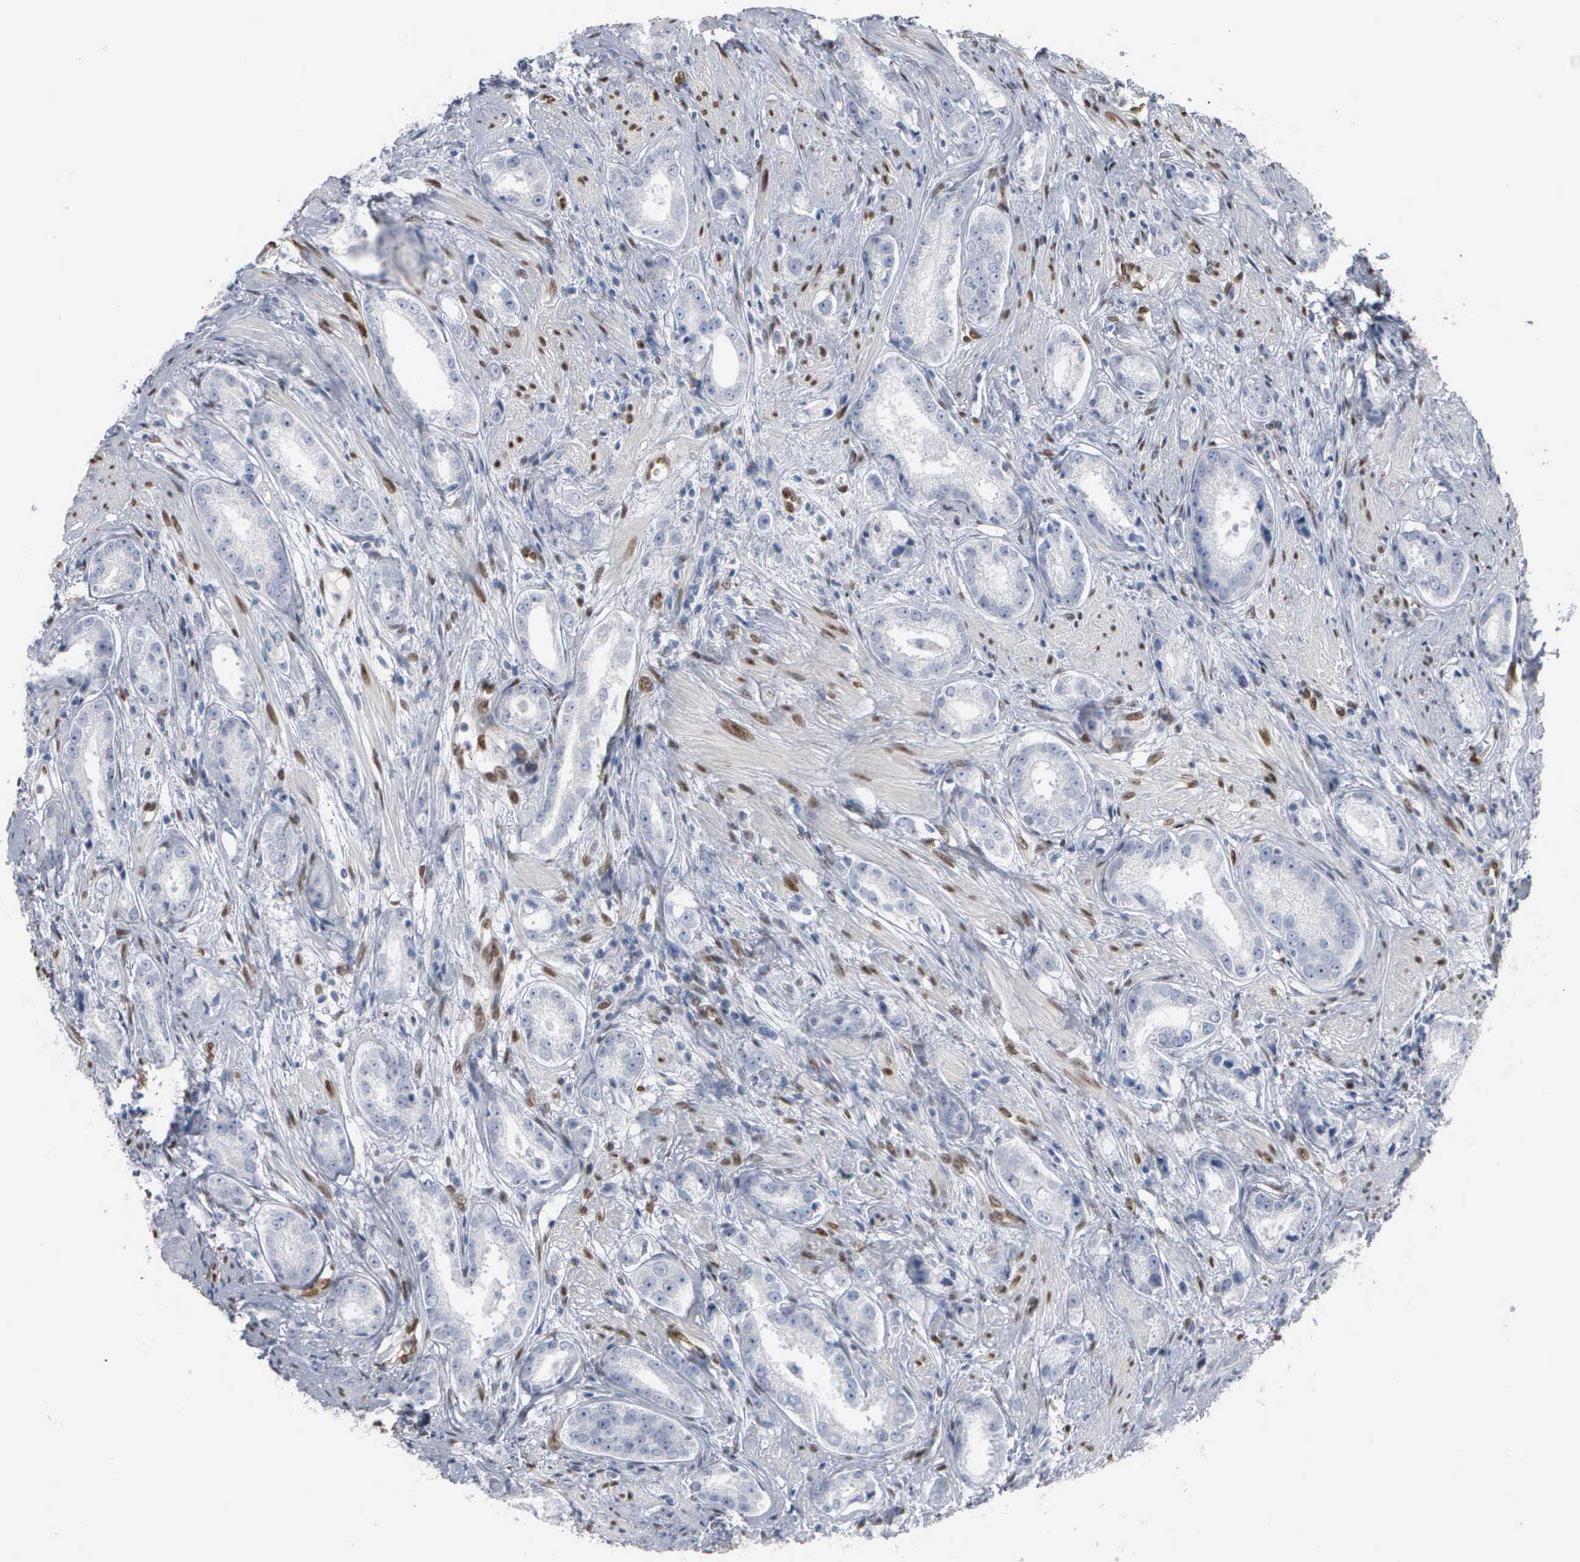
{"staining": {"intensity": "negative", "quantity": "none", "location": "none"}, "tissue": "prostate cancer", "cell_type": "Tumor cells", "image_type": "cancer", "snomed": [{"axis": "morphology", "description": "Adenocarcinoma, Medium grade"}, {"axis": "topography", "description": "Prostate"}], "caption": "Tumor cells show no significant protein expression in prostate cancer. The staining is performed using DAB brown chromogen with nuclei counter-stained in using hematoxylin.", "gene": "FGF2", "patient": {"sex": "male", "age": 53}}